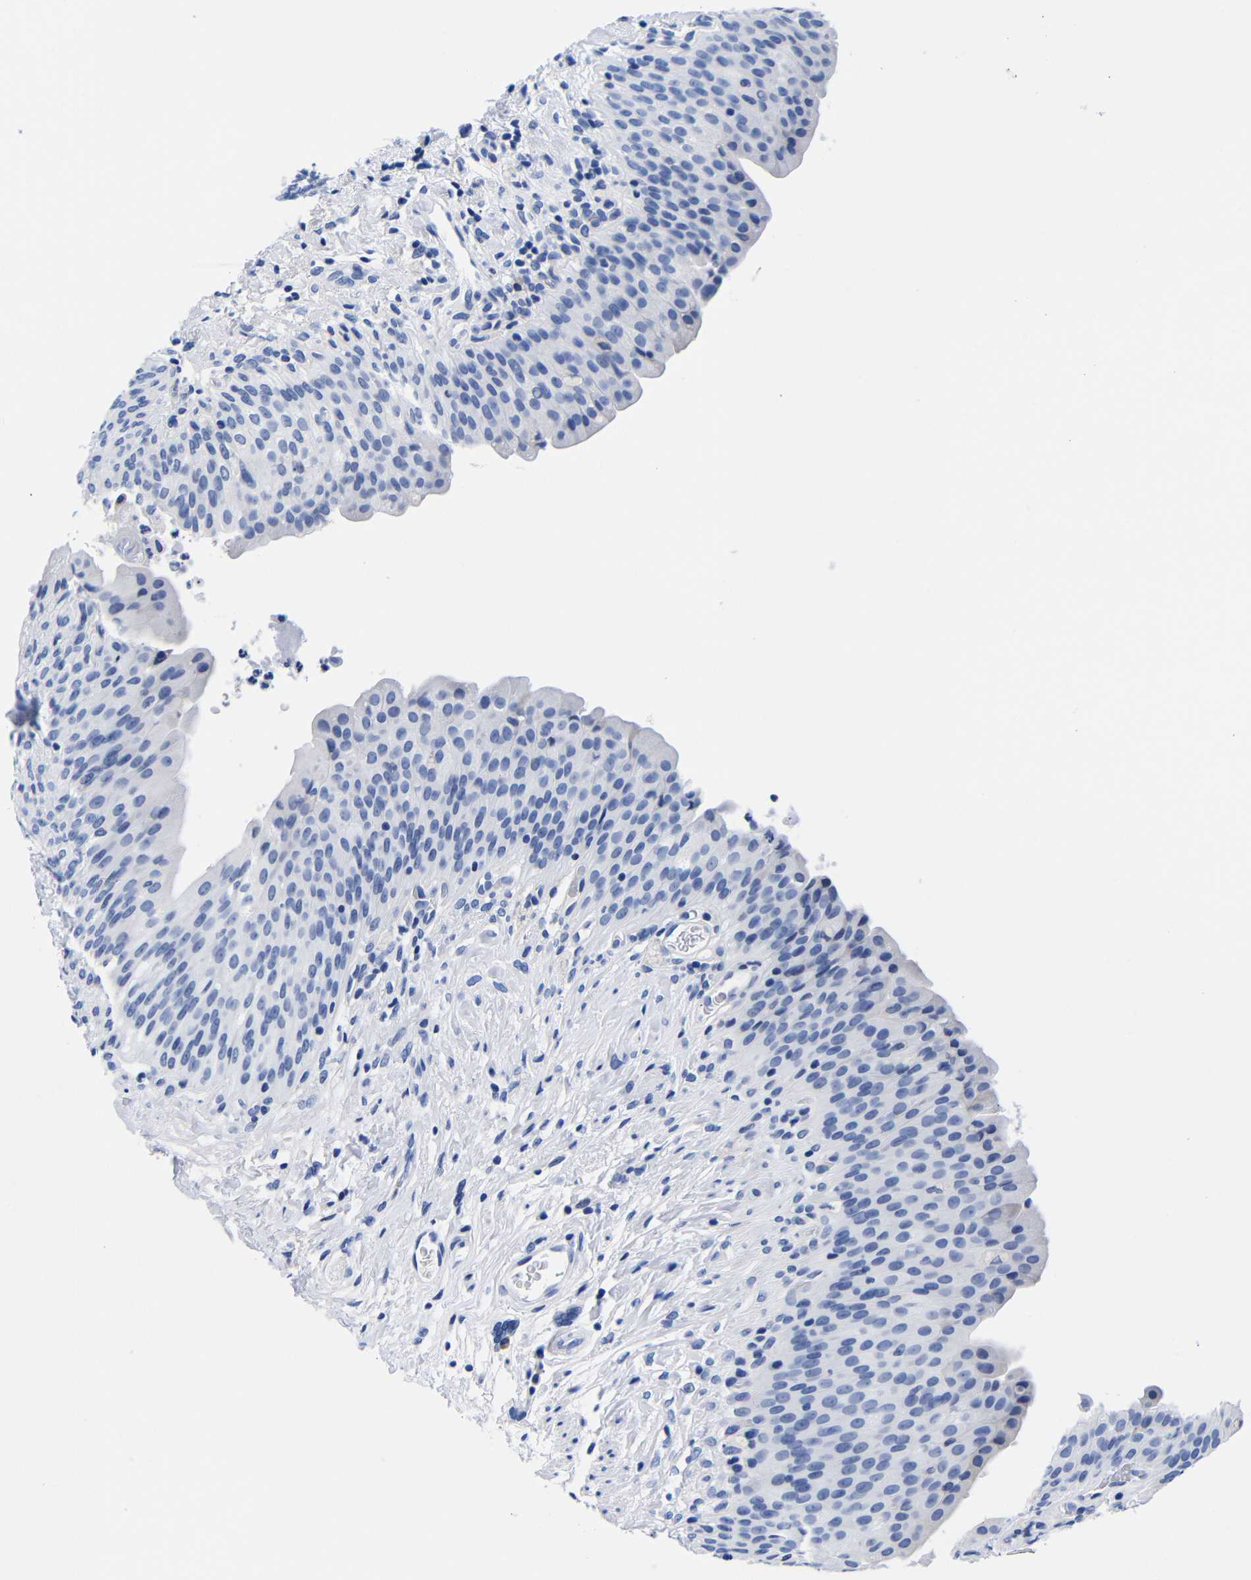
{"staining": {"intensity": "negative", "quantity": "none", "location": "none"}, "tissue": "urinary bladder", "cell_type": "Urothelial cells", "image_type": "normal", "snomed": [{"axis": "morphology", "description": "Normal tissue, NOS"}, {"axis": "topography", "description": "Urinary bladder"}], "caption": "This is an IHC micrograph of normal urinary bladder. There is no staining in urothelial cells.", "gene": "CLEC4G", "patient": {"sex": "female", "age": 79}}